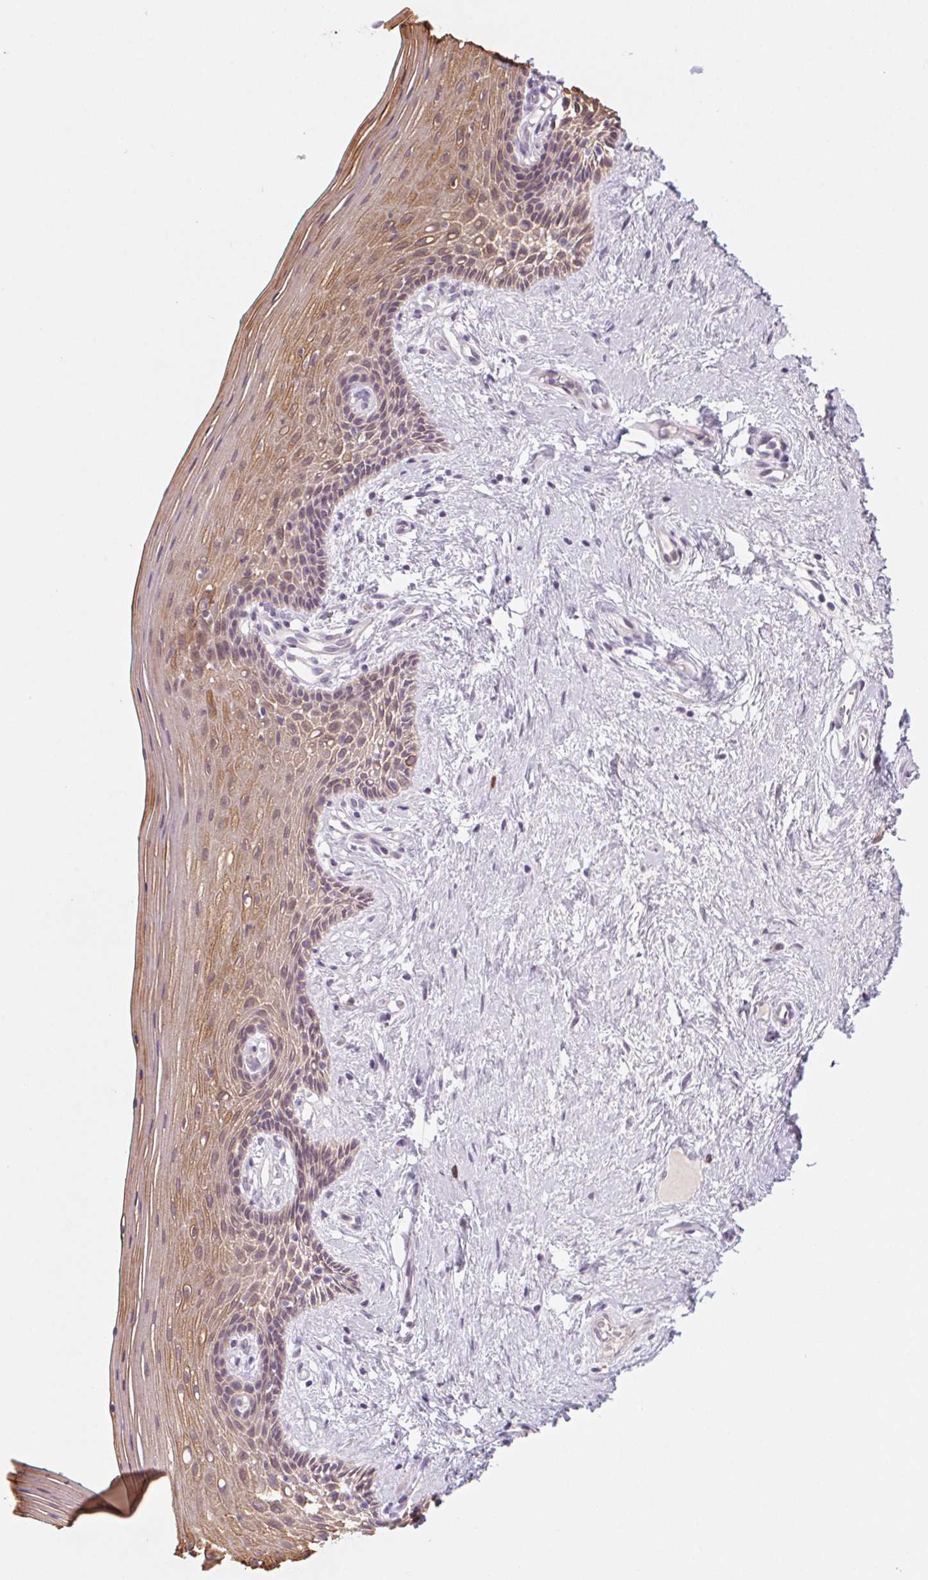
{"staining": {"intensity": "moderate", "quantity": ">75%", "location": "cytoplasmic/membranous"}, "tissue": "vagina", "cell_type": "Squamous epithelial cells", "image_type": "normal", "snomed": [{"axis": "morphology", "description": "Normal tissue, NOS"}, {"axis": "topography", "description": "Vagina"}], "caption": "A medium amount of moderate cytoplasmic/membranous positivity is seen in approximately >75% of squamous epithelial cells in unremarkable vagina. (Brightfield microscopy of DAB IHC at high magnification).", "gene": "KRT1", "patient": {"sex": "female", "age": 45}}